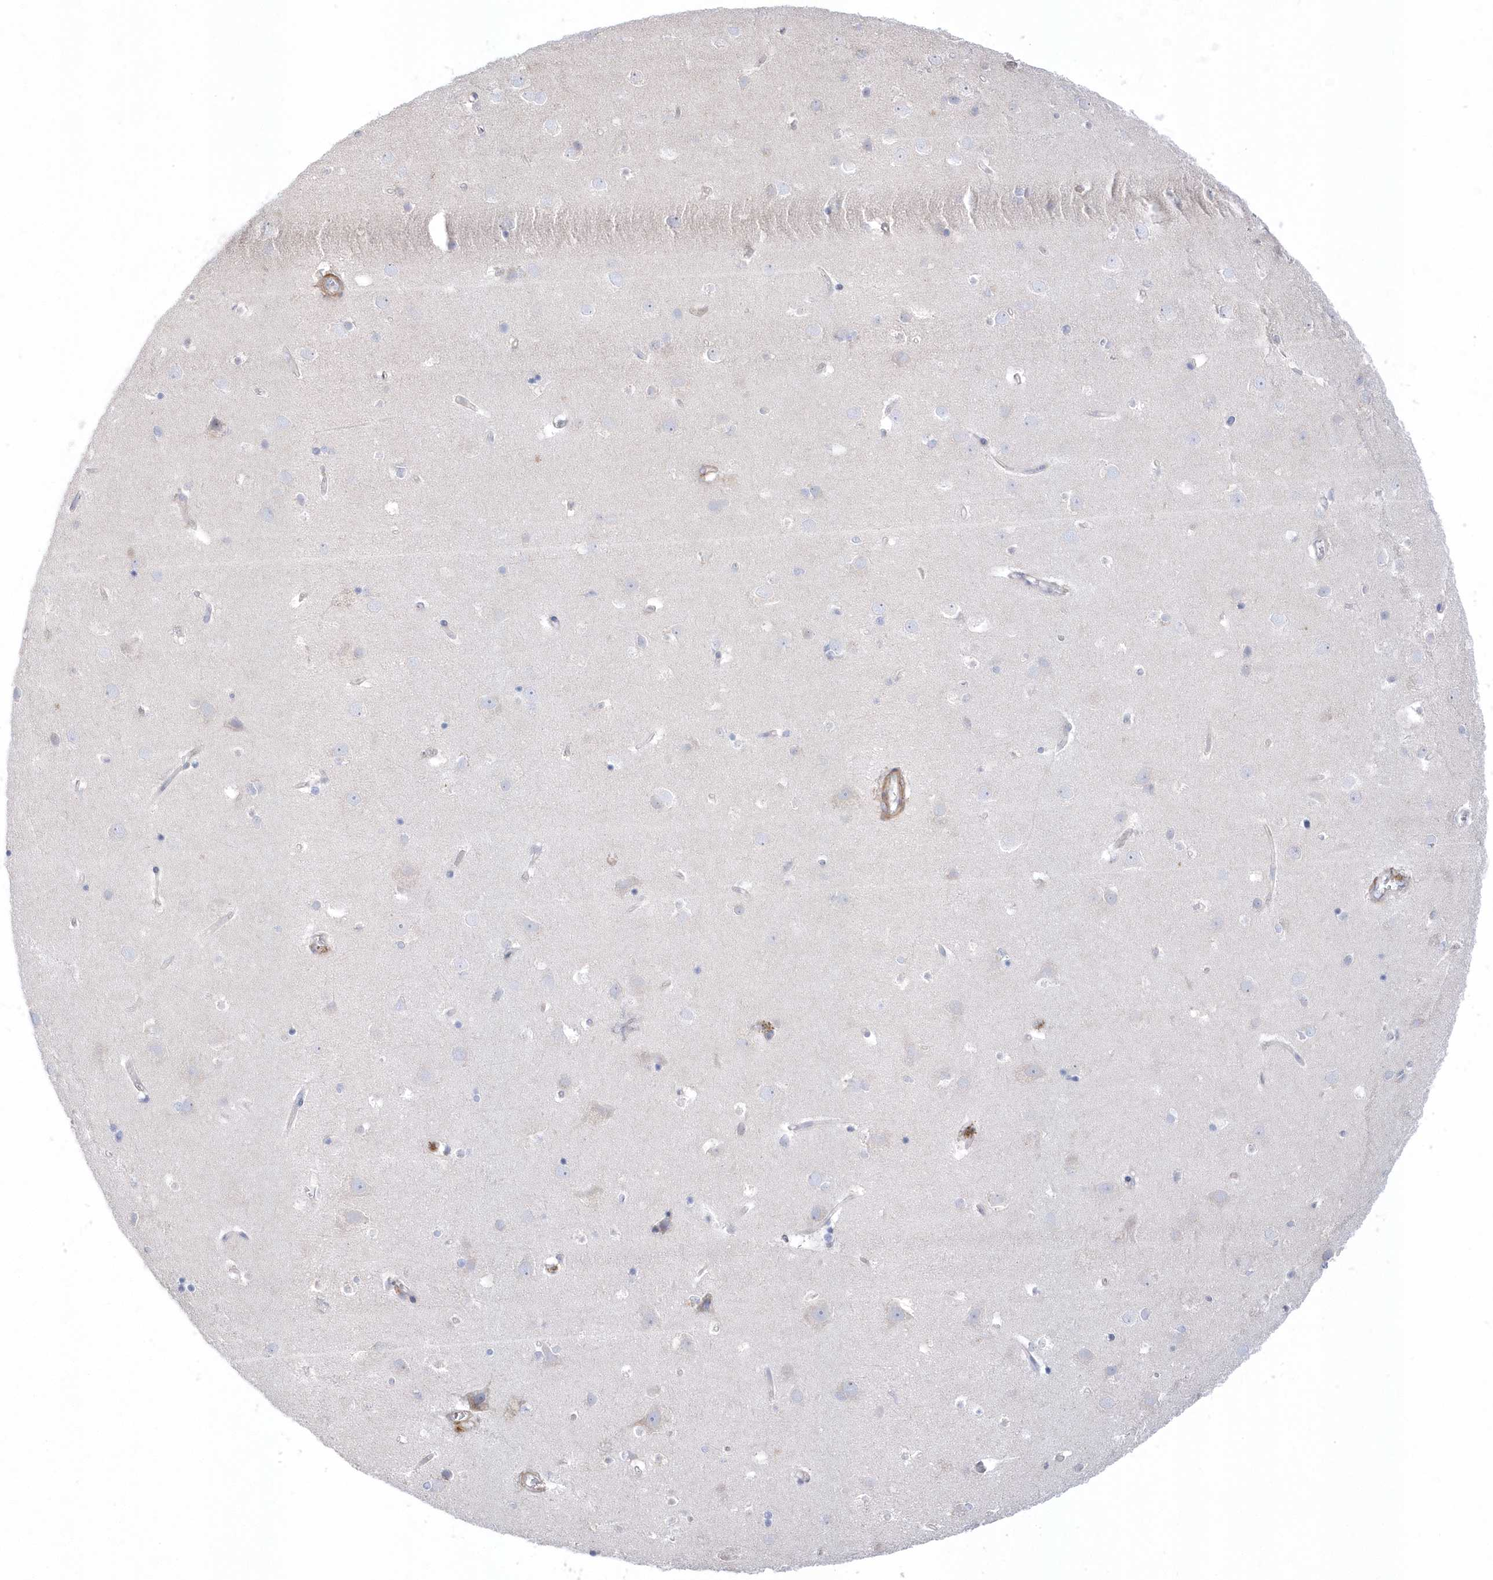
{"staining": {"intensity": "moderate", "quantity": "25%-75%", "location": "cytoplasmic/membranous"}, "tissue": "cerebral cortex", "cell_type": "Endothelial cells", "image_type": "normal", "snomed": [{"axis": "morphology", "description": "Normal tissue, NOS"}, {"axis": "topography", "description": "Cerebral cortex"}], "caption": "Cerebral cortex was stained to show a protein in brown. There is medium levels of moderate cytoplasmic/membranous staining in approximately 25%-75% of endothelial cells. Nuclei are stained in blue.", "gene": "GTPBP6", "patient": {"sex": "male", "age": 54}}